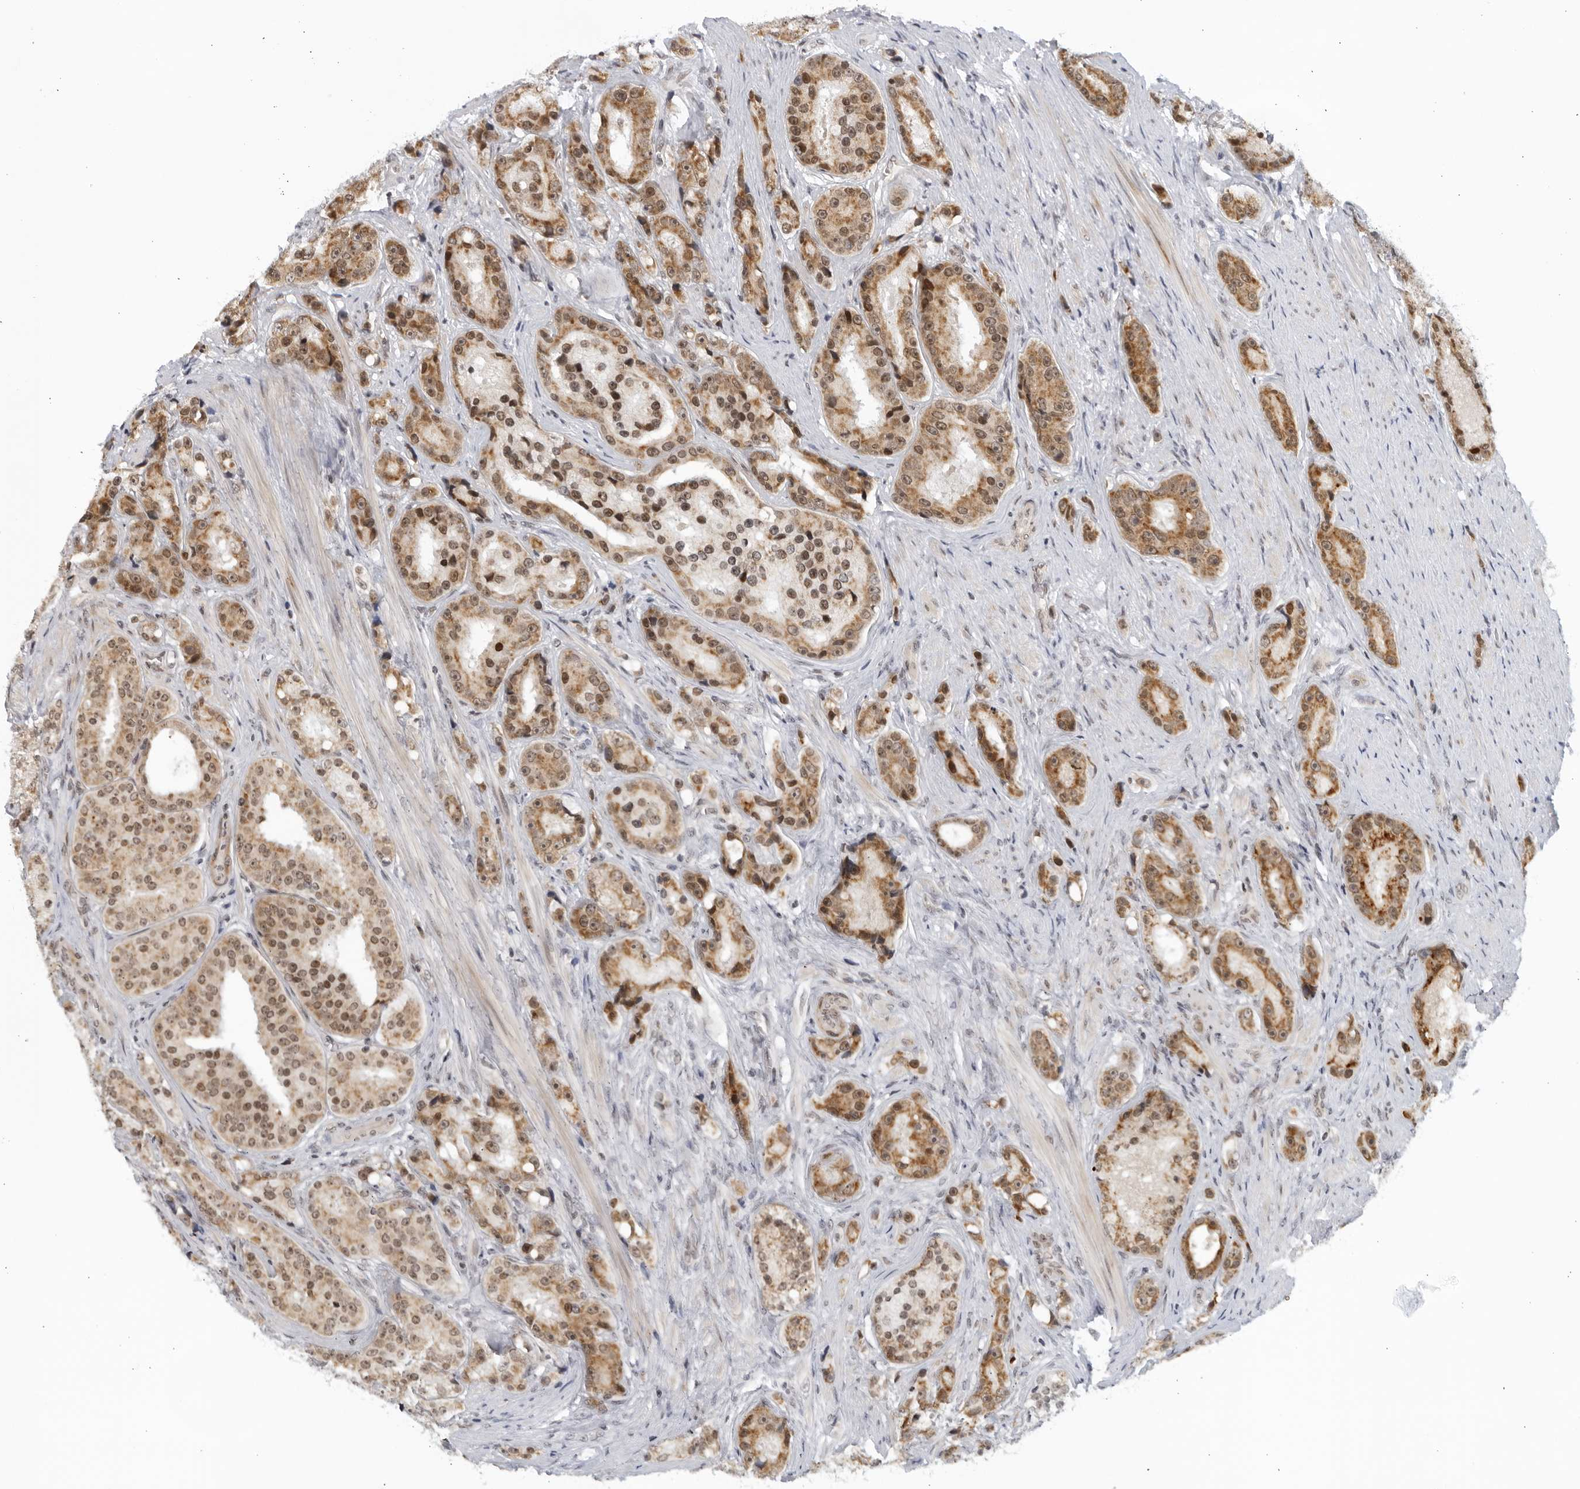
{"staining": {"intensity": "moderate", "quantity": ">75%", "location": "cytoplasmic/membranous,nuclear"}, "tissue": "prostate cancer", "cell_type": "Tumor cells", "image_type": "cancer", "snomed": [{"axis": "morphology", "description": "Adenocarcinoma, High grade"}, {"axis": "topography", "description": "Prostate"}], "caption": "Prostate cancer (high-grade adenocarcinoma) stained for a protein reveals moderate cytoplasmic/membranous and nuclear positivity in tumor cells.", "gene": "RAB11FIP3", "patient": {"sex": "male", "age": 60}}